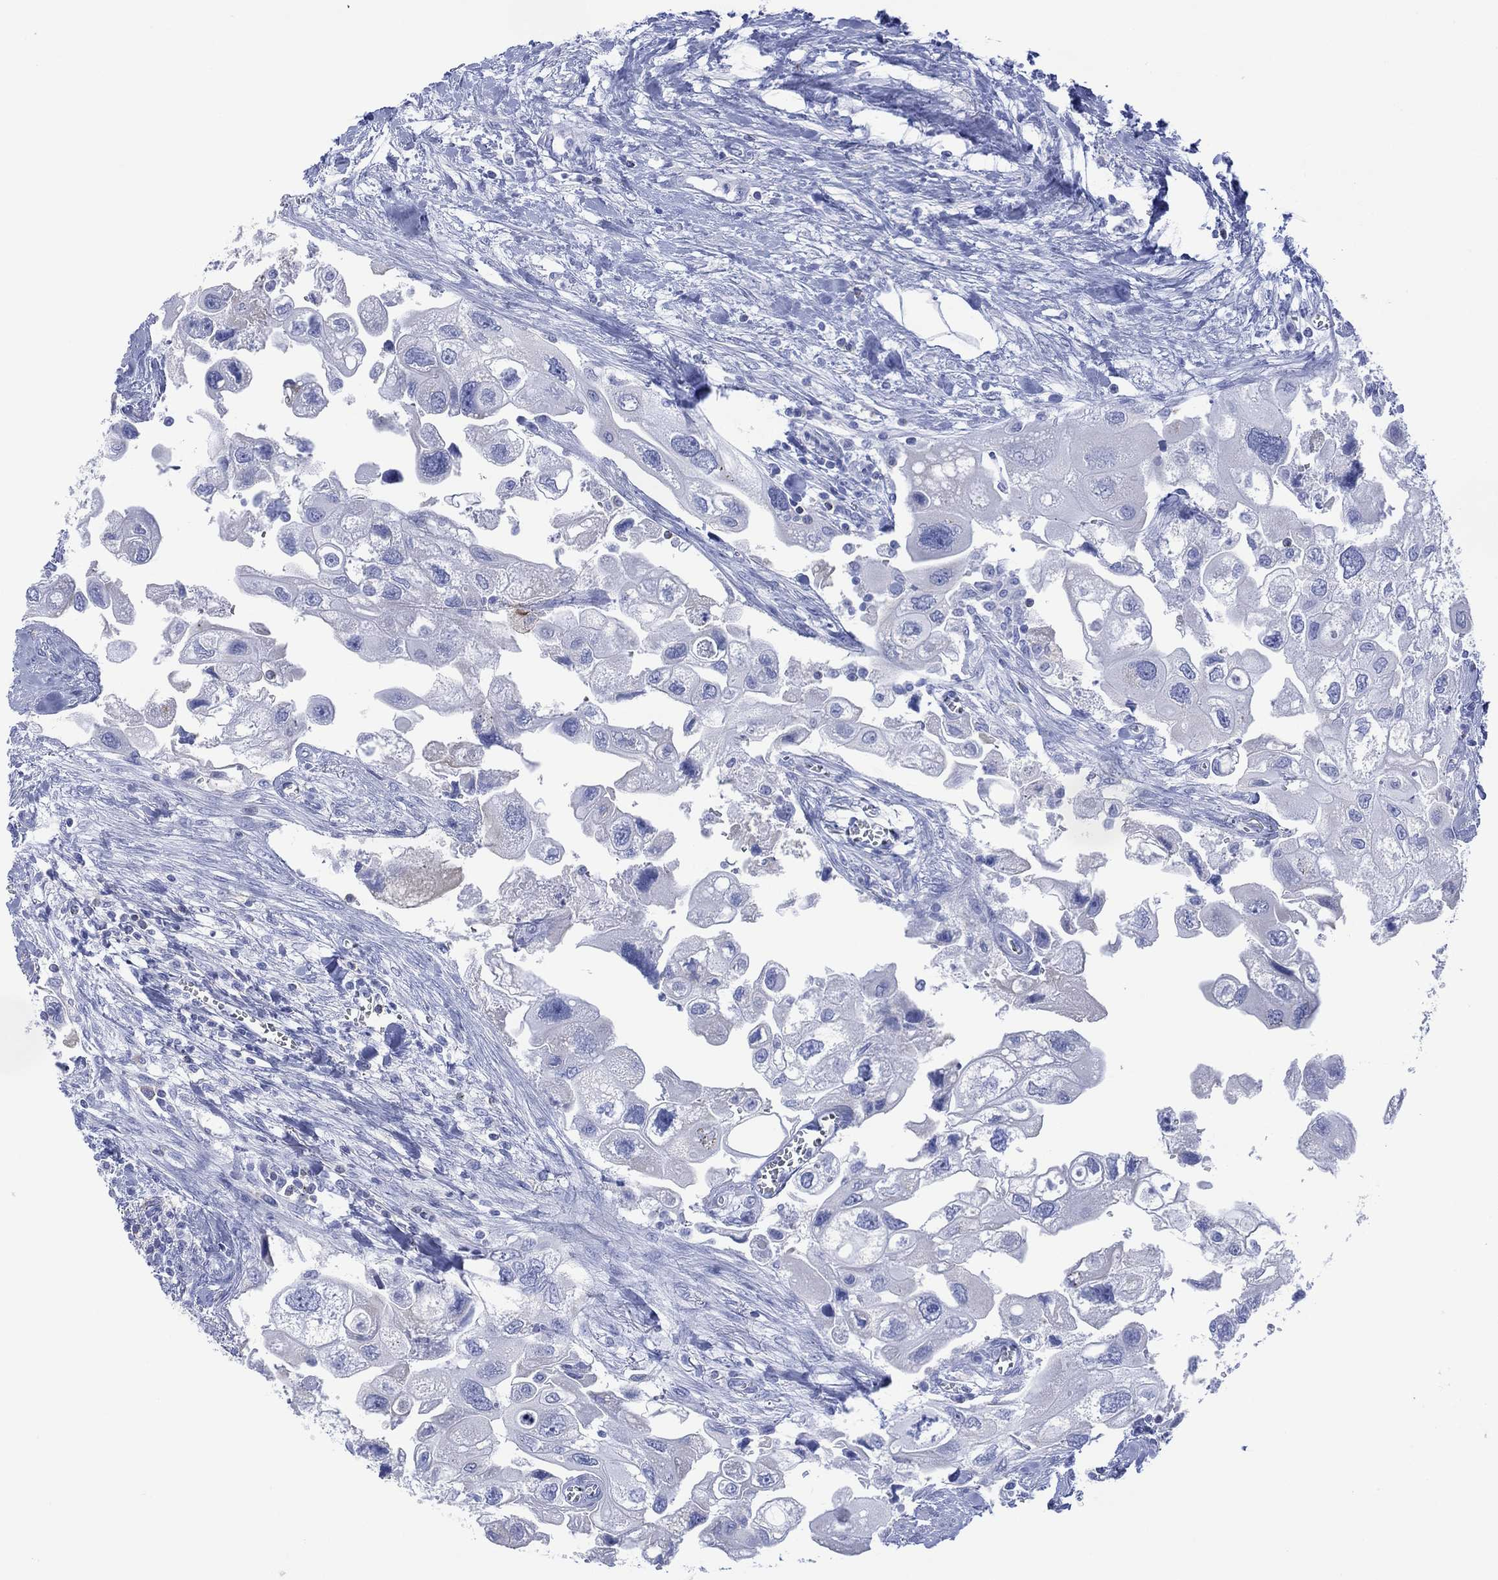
{"staining": {"intensity": "negative", "quantity": "none", "location": "none"}, "tissue": "urothelial cancer", "cell_type": "Tumor cells", "image_type": "cancer", "snomed": [{"axis": "morphology", "description": "Urothelial carcinoma, High grade"}, {"axis": "topography", "description": "Urinary bladder"}], "caption": "Immunohistochemistry histopathology image of neoplastic tissue: urothelial cancer stained with DAB (3,3'-diaminobenzidine) displays no significant protein positivity in tumor cells.", "gene": "DPP4", "patient": {"sex": "male", "age": 59}}